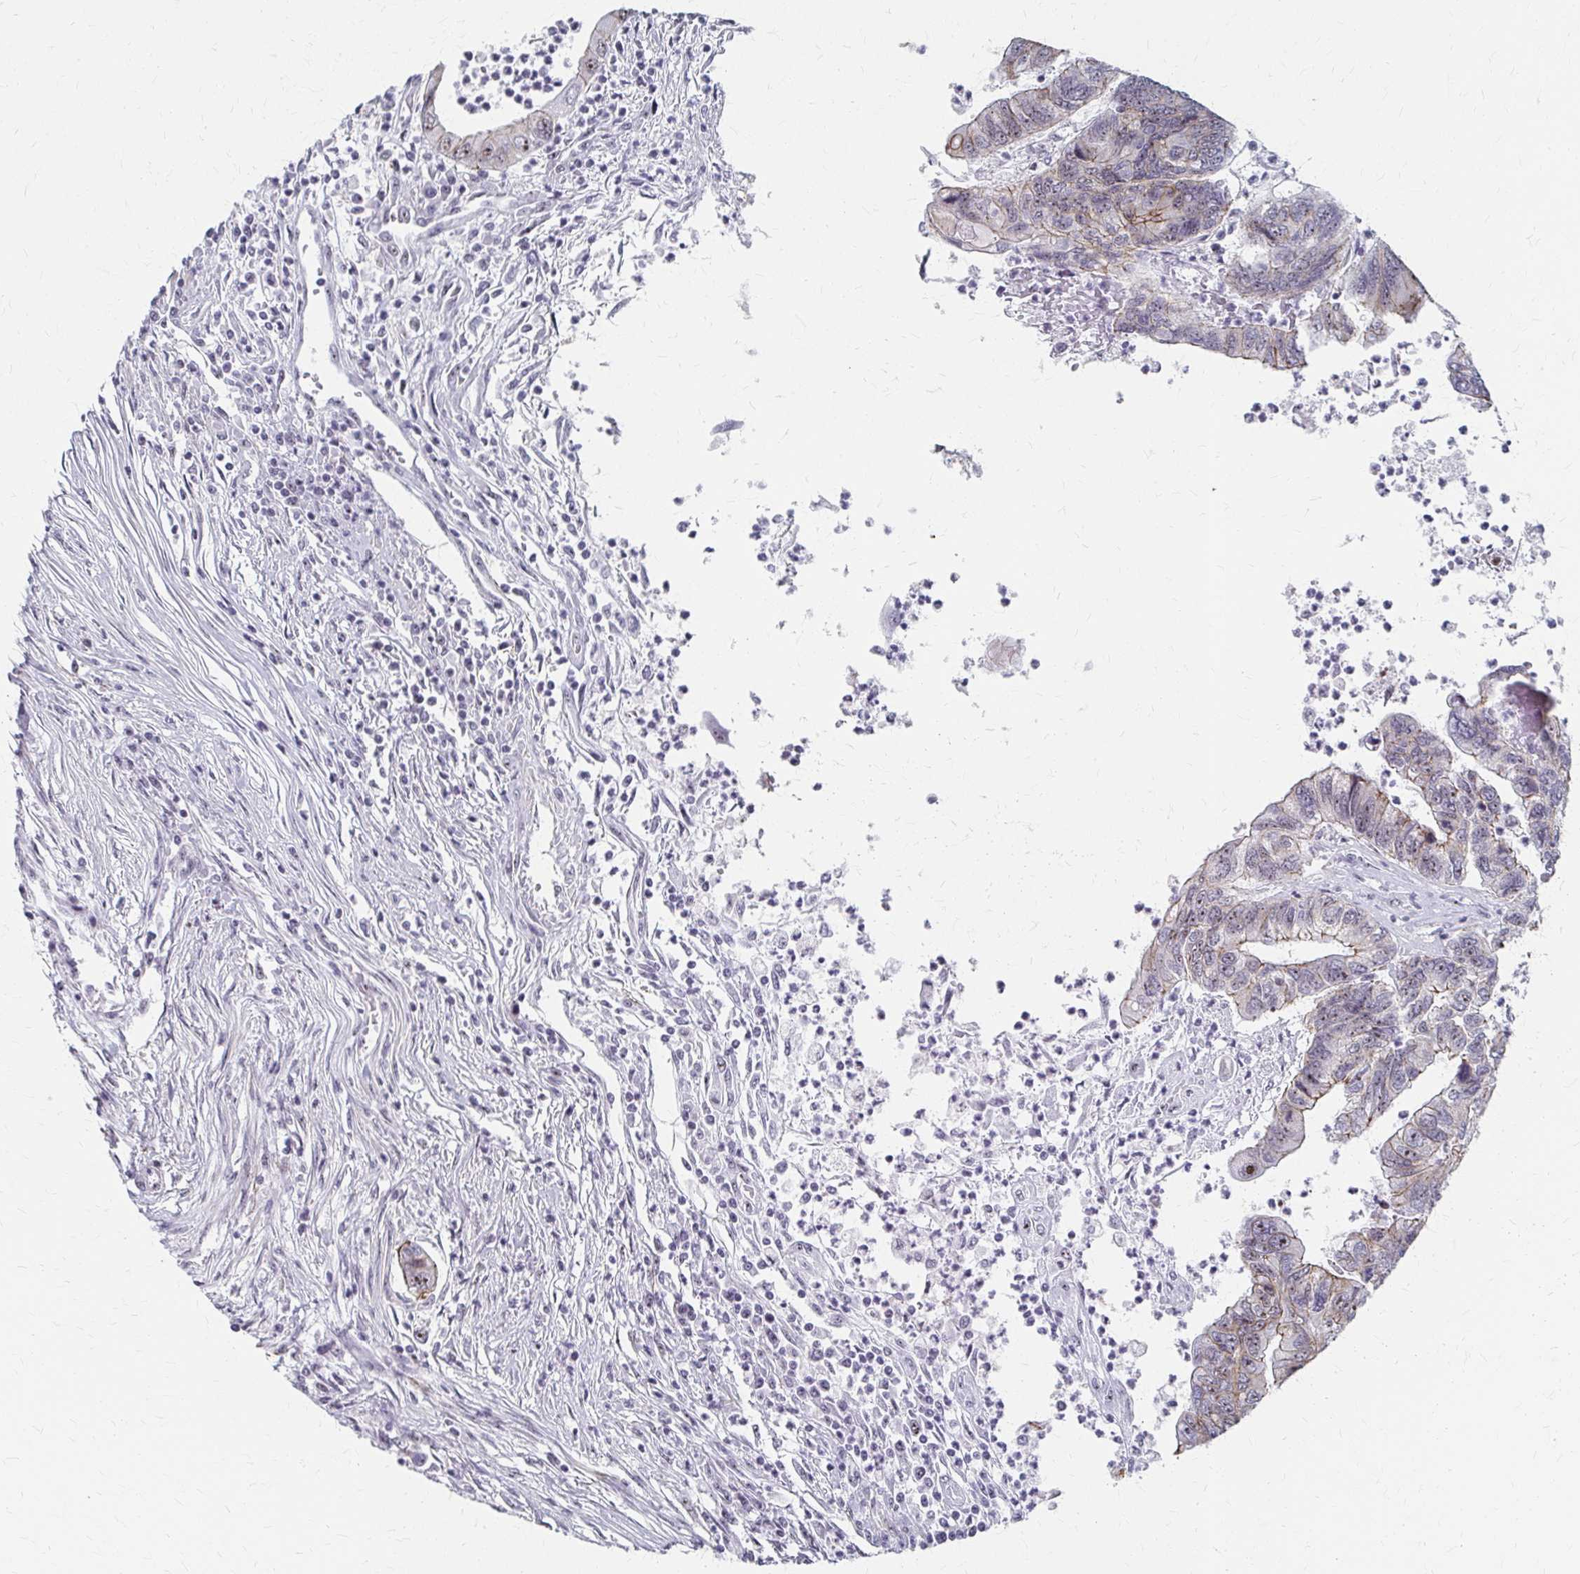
{"staining": {"intensity": "moderate", "quantity": "25%-75%", "location": "cytoplasmic/membranous,nuclear"}, "tissue": "colorectal cancer", "cell_type": "Tumor cells", "image_type": "cancer", "snomed": [{"axis": "morphology", "description": "Adenocarcinoma, NOS"}, {"axis": "topography", "description": "Colon"}], "caption": "Immunohistochemistry (DAB) staining of human colorectal adenocarcinoma demonstrates moderate cytoplasmic/membranous and nuclear protein expression in approximately 25%-75% of tumor cells.", "gene": "PES1", "patient": {"sex": "female", "age": 67}}